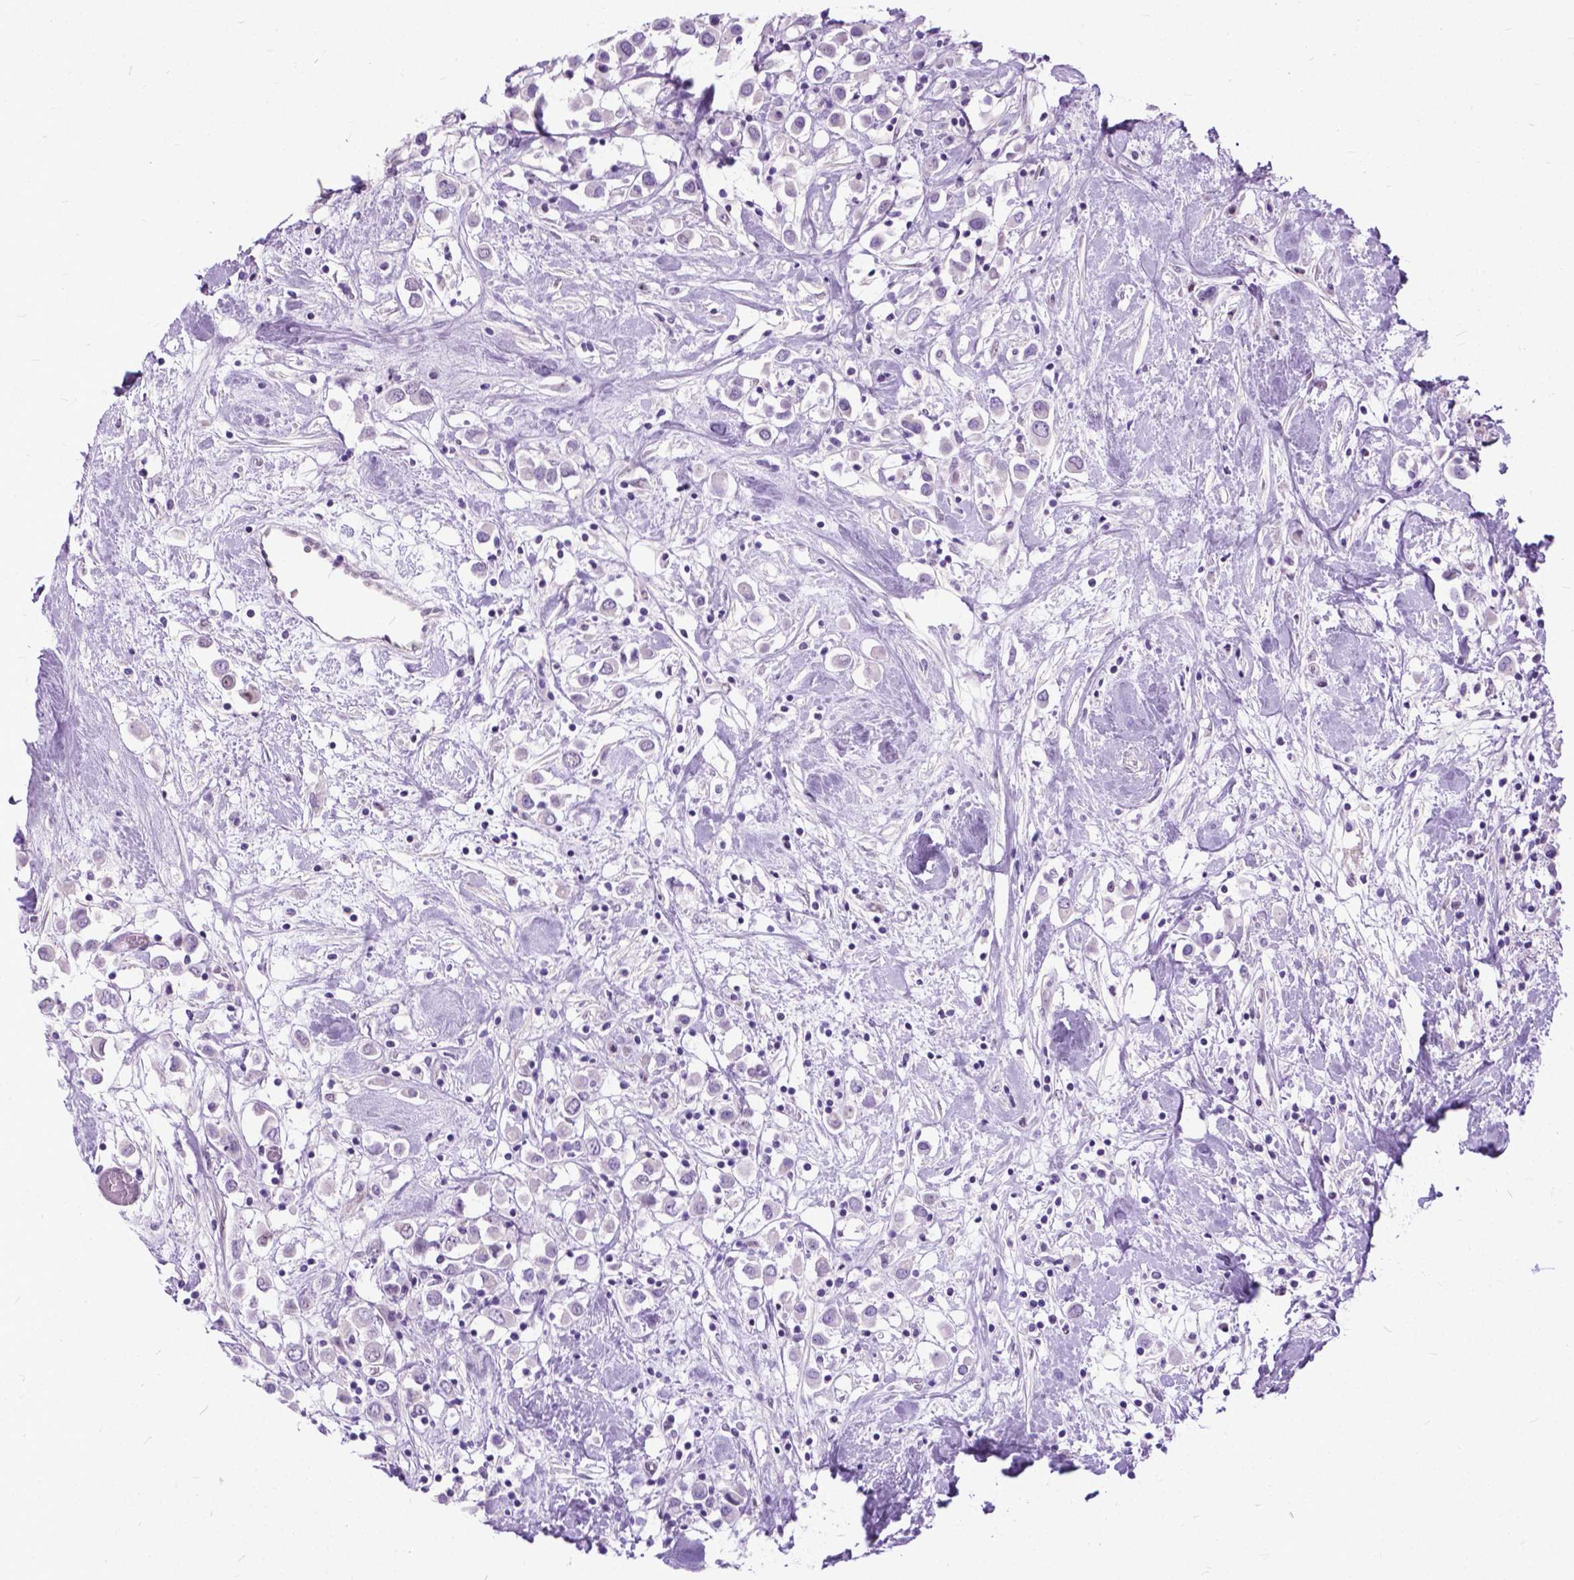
{"staining": {"intensity": "negative", "quantity": "none", "location": "none"}, "tissue": "breast cancer", "cell_type": "Tumor cells", "image_type": "cancer", "snomed": [{"axis": "morphology", "description": "Duct carcinoma"}, {"axis": "topography", "description": "Breast"}], "caption": "This is an immunohistochemistry micrograph of human breast cancer. There is no staining in tumor cells.", "gene": "APCDD1L", "patient": {"sex": "female", "age": 61}}